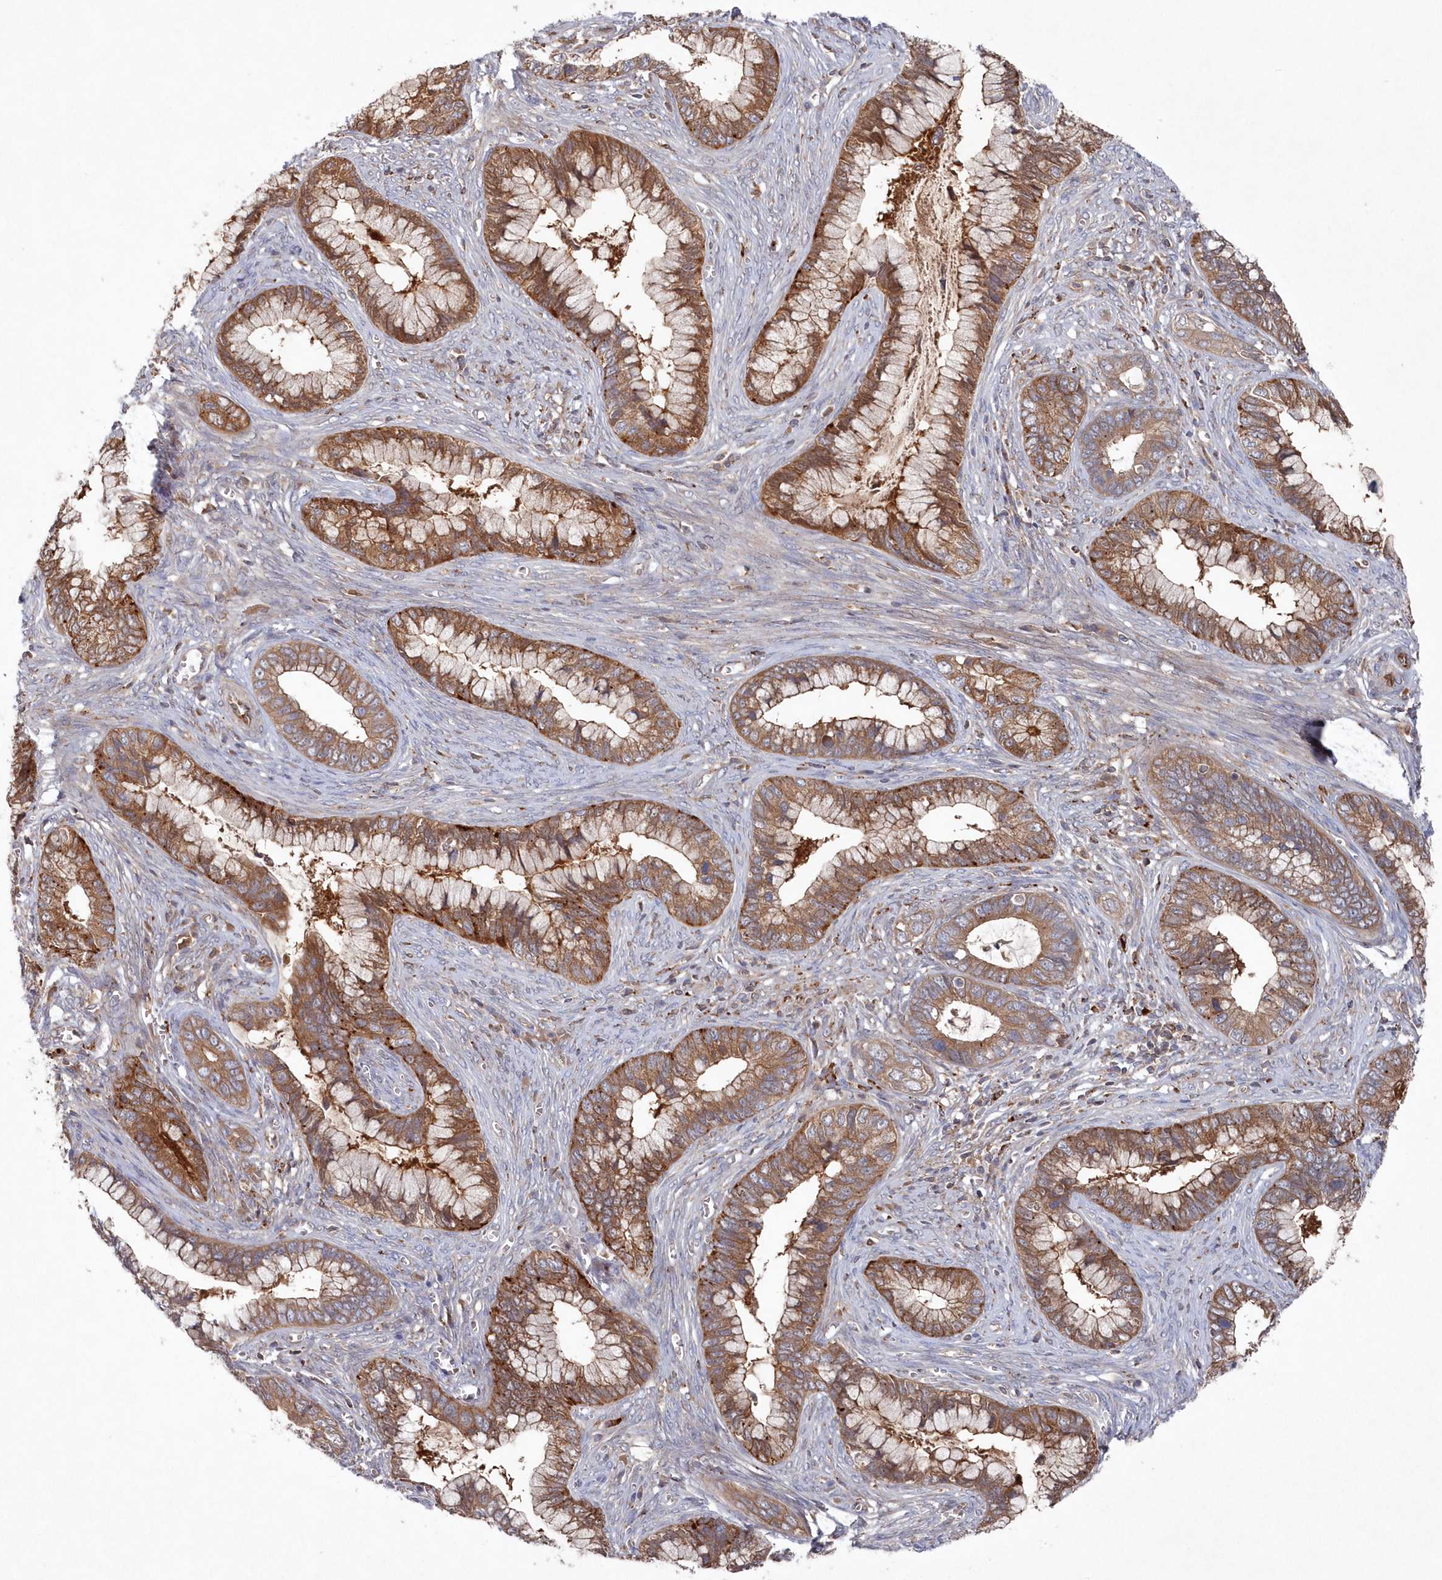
{"staining": {"intensity": "moderate", "quantity": ">75%", "location": "cytoplasmic/membranous"}, "tissue": "cervical cancer", "cell_type": "Tumor cells", "image_type": "cancer", "snomed": [{"axis": "morphology", "description": "Adenocarcinoma, NOS"}, {"axis": "topography", "description": "Cervix"}], "caption": "Immunohistochemistry (DAB) staining of cervical adenocarcinoma reveals moderate cytoplasmic/membranous protein positivity in about >75% of tumor cells.", "gene": "ASNSD1", "patient": {"sex": "female", "age": 44}}